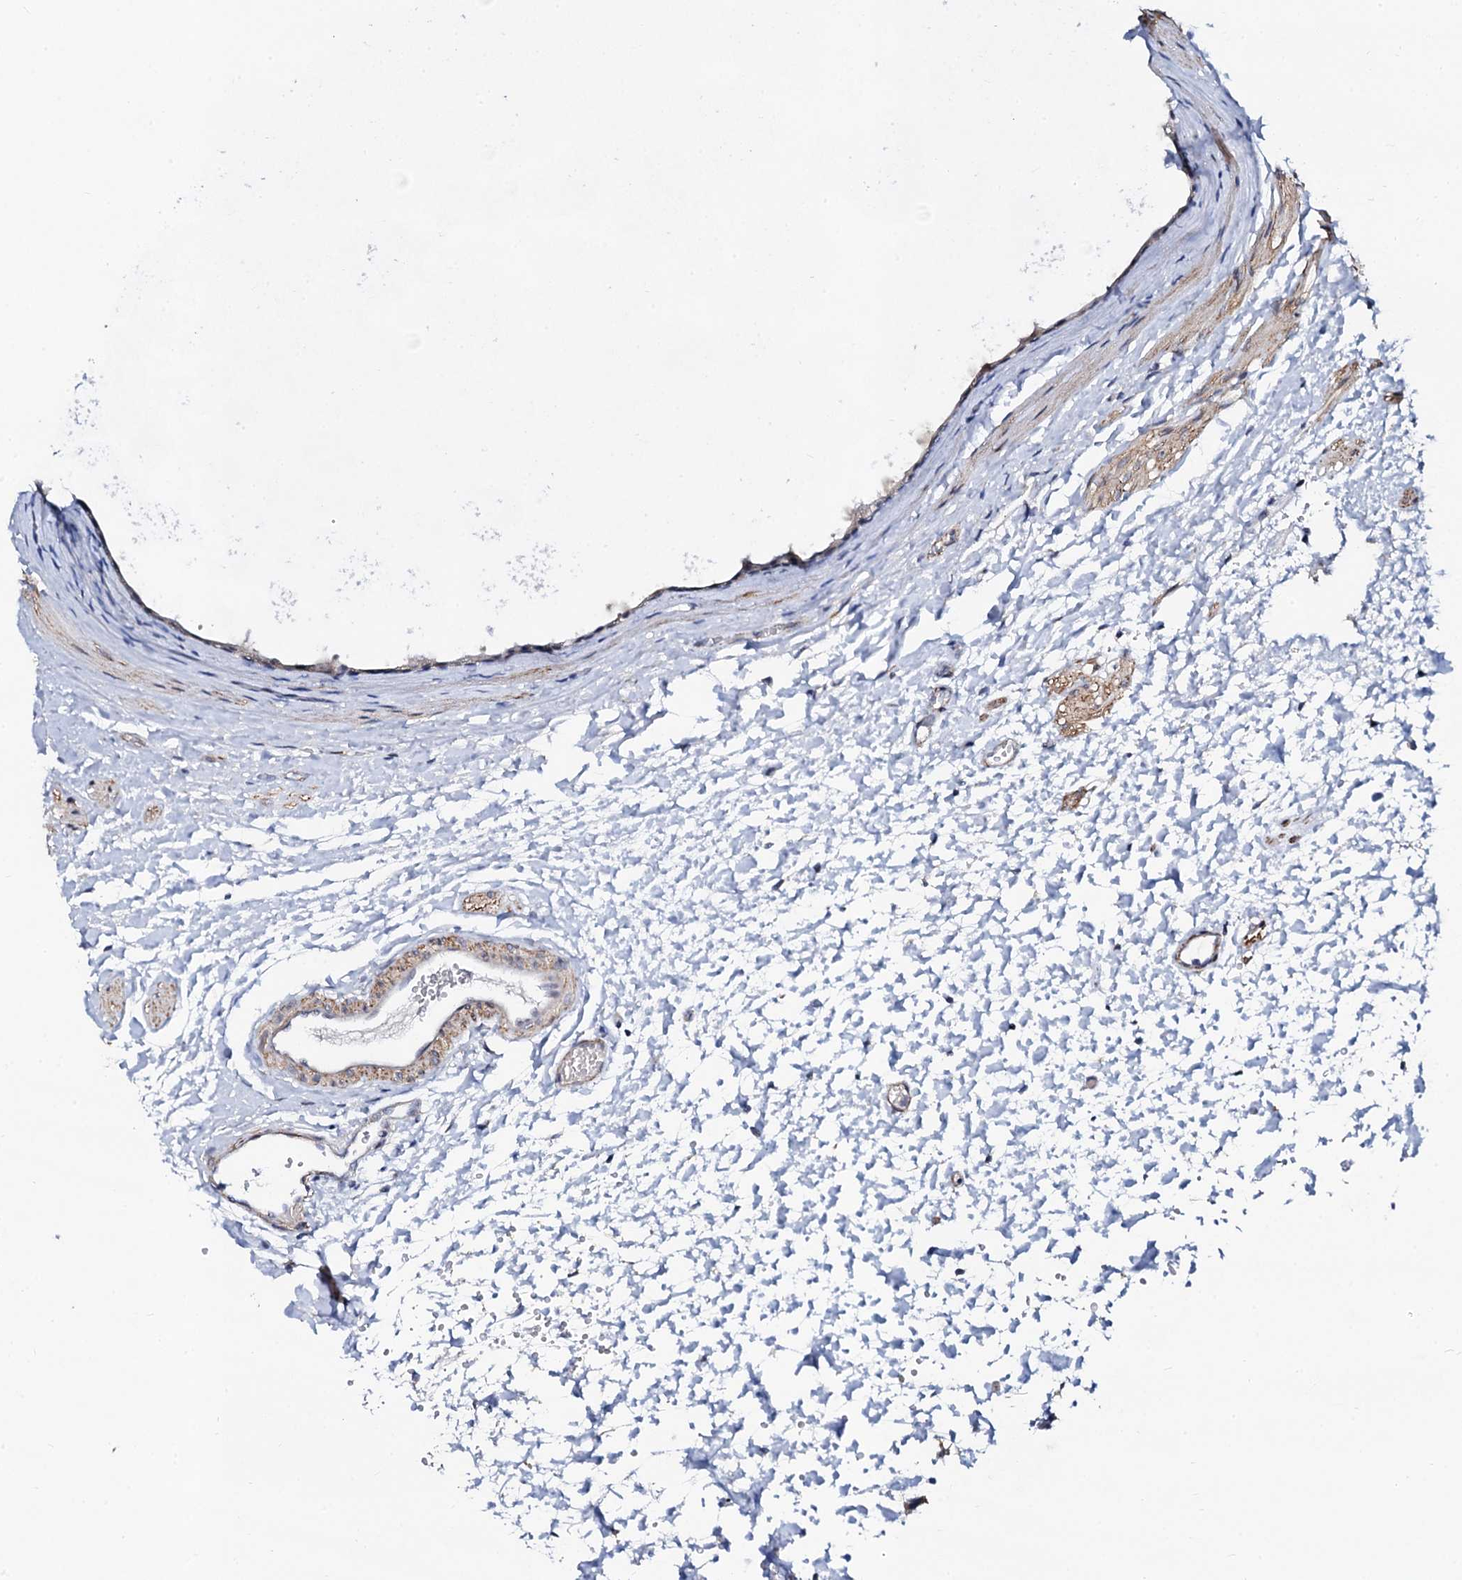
{"staining": {"intensity": "negative", "quantity": "none", "location": "none"}, "tissue": "ovary", "cell_type": "Ovarian stroma cells", "image_type": "normal", "snomed": [{"axis": "morphology", "description": "Normal tissue, NOS"}, {"axis": "topography", "description": "Ovary"}], "caption": "This is a image of immunohistochemistry (IHC) staining of unremarkable ovary, which shows no positivity in ovarian stroma cells.", "gene": "GPR176", "patient": {"sex": "female", "age": 41}}